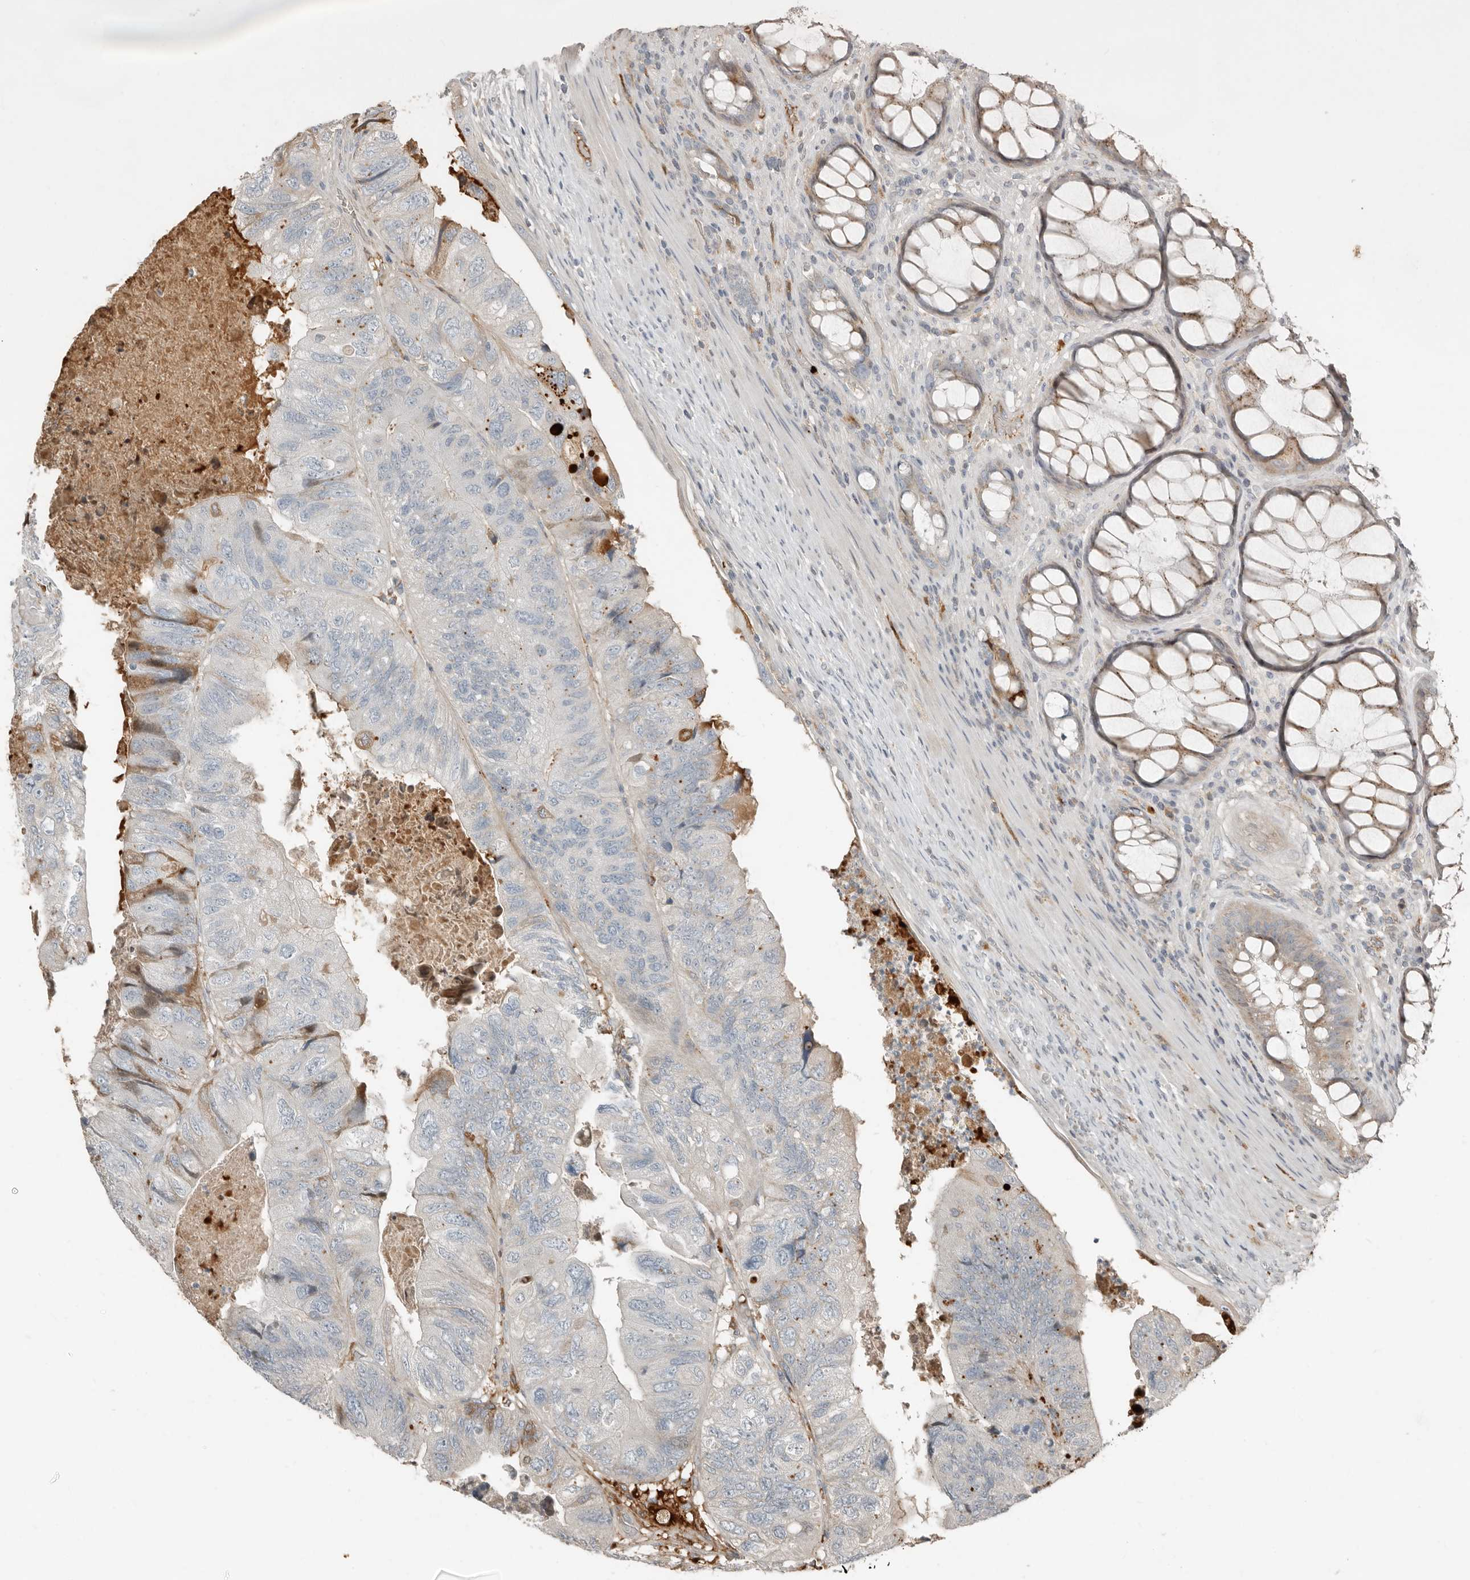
{"staining": {"intensity": "weak", "quantity": "<25%", "location": "cytoplasmic/membranous"}, "tissue": "colorectal cancer", "cell_type": "Tumor cells", "image_type": "cancer", "snomed": [{"axis": "morphology", "description": "Adenocarcinoma, NOS"}, {"axis": "topography", "description": "Rectum"}], "caption": "Colorectal cancer was stained to show a protein in brown. There is no significant expression in tumor cells.", "gene": "KLHL38", "patient": {"sex": "male", "age": 63}}